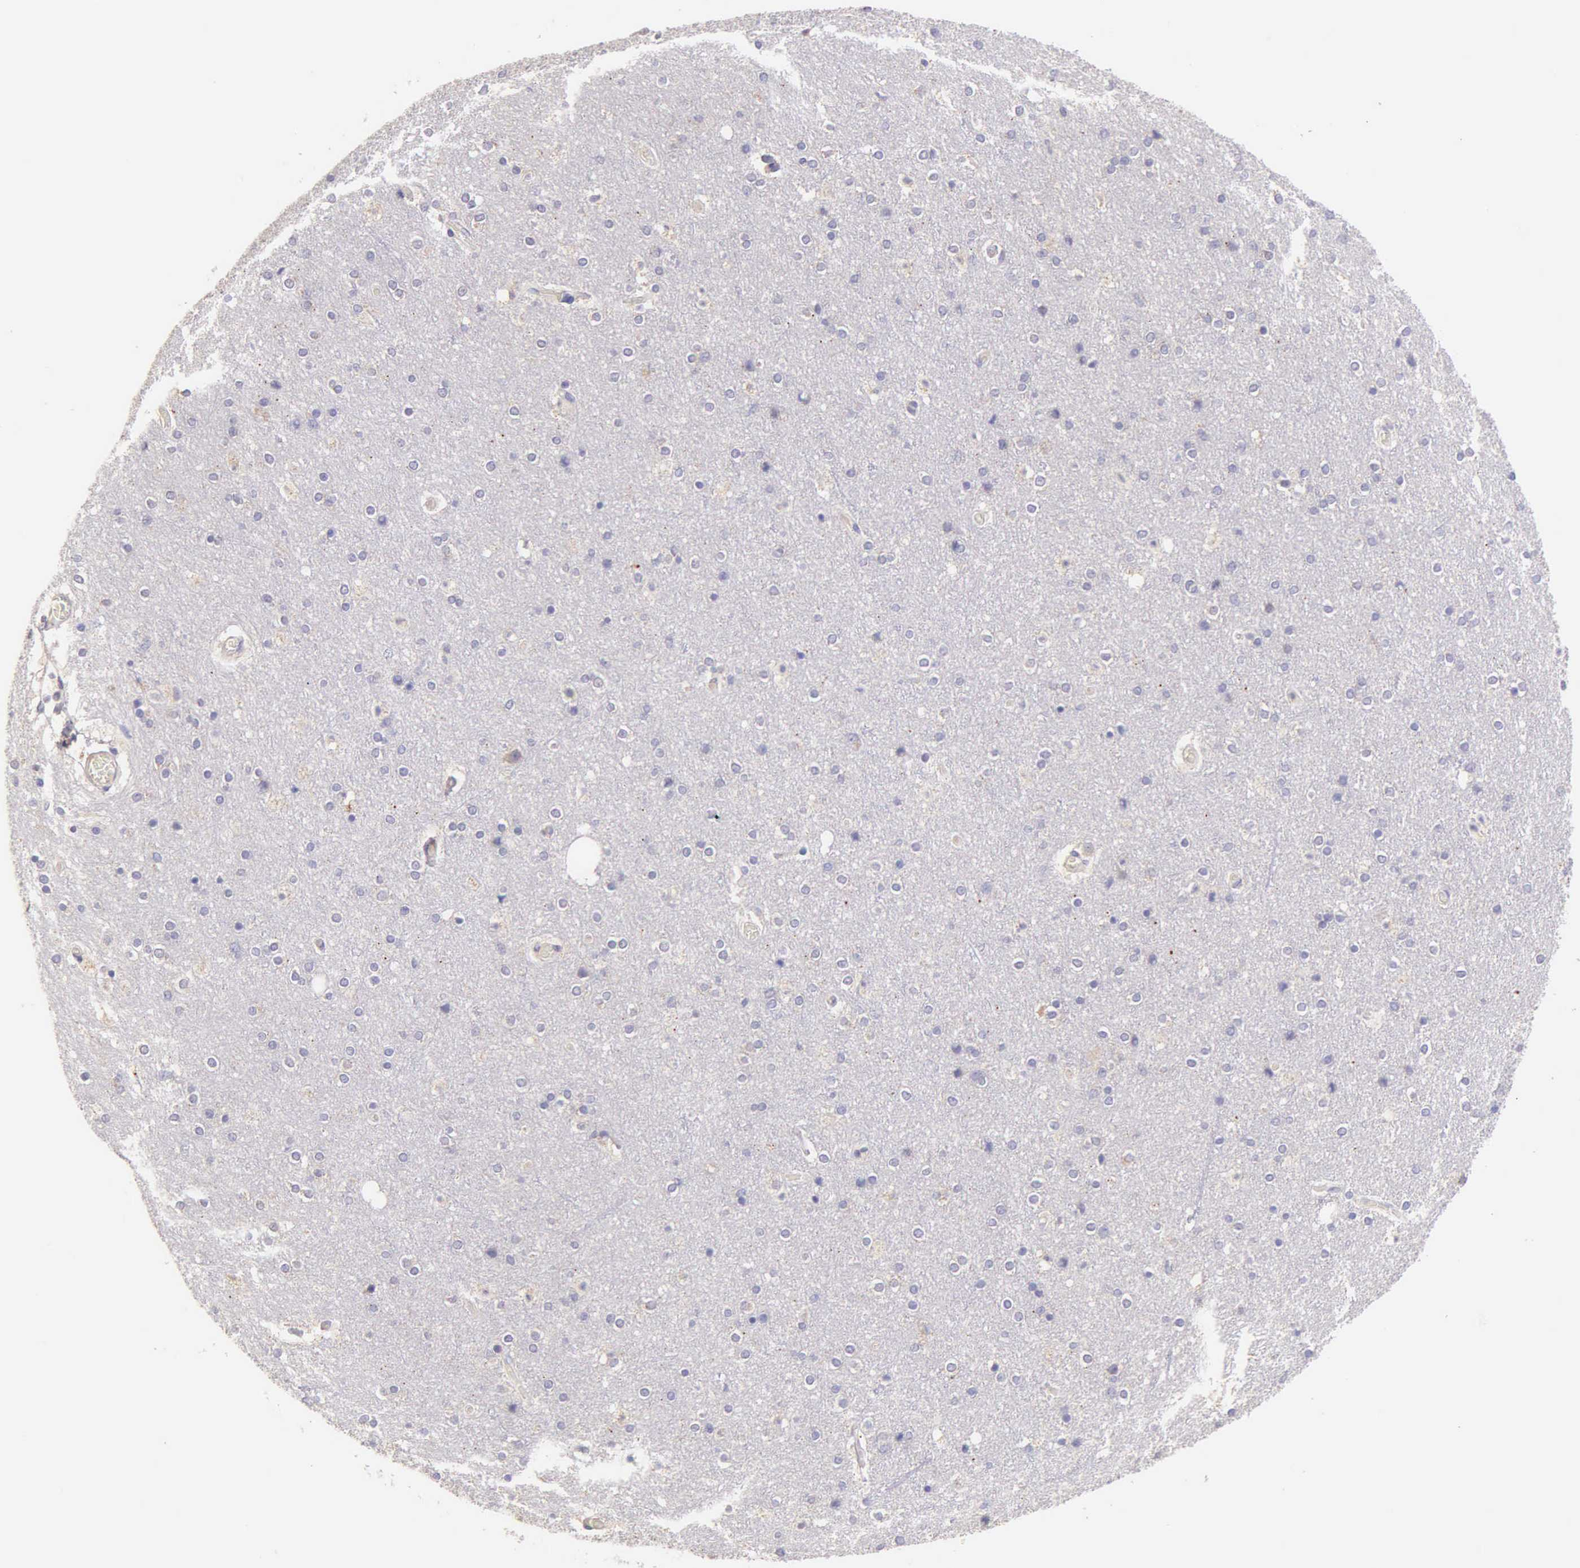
{"staining": {"intensity": "negative", "quantity": "none", "location": "none"}, "tissue": "cerebral cortex", "cell_type": "Endothelial cells", "image_type": "normal", "snomed": [{"axis": "morphology", "description": "Normal tissue, NOS"}, {"axis": "topography", "description": "Cerebral cortex"}], "caption": "Endothelial cells show no significant protein positivity in benign cerebral cortex.", "gene": "ESR1", "patient": {"sex": "female", "age": 54}}